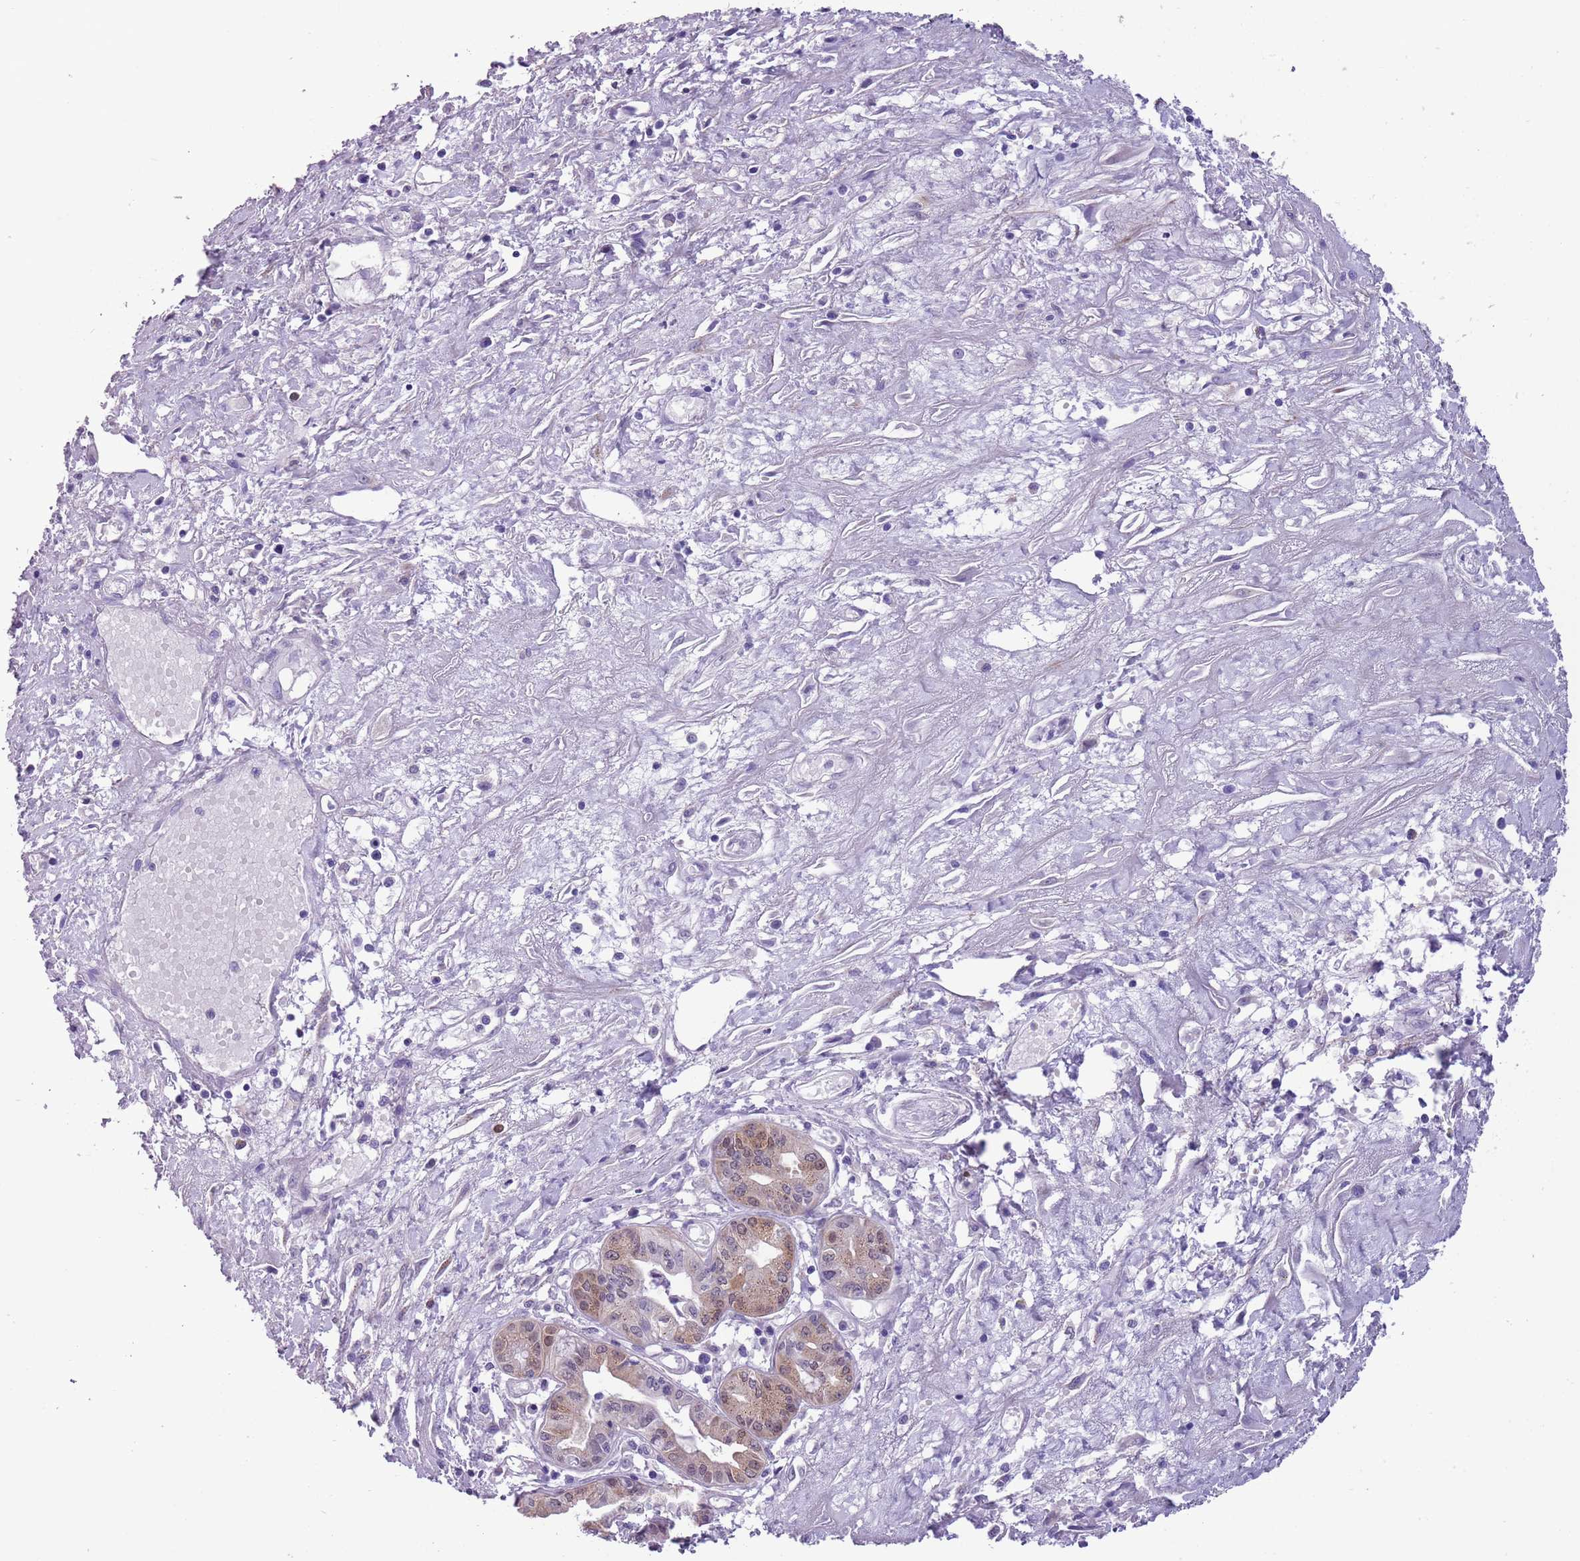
{"staining": {"intensity": "weak", "quantity": "25%-75%", "location": "cytoplasmic/membranous,nuclear"}, "tissue": "pancreatic cancer", "cell_type": "Tumor cells", "image_type": "cancer", "snomed": [{"axis": "morphology", "description": "Adenocarcinoma, NOS"}, {"axis": "topography", "description": "Pancreas"}], "caption": "Pancreatic cancer tissue exhibits weak cytoplasmic/membranous and nuclear staining in approximately 25%-75% of tumor cells", "gene": "PFKFB2", "patient": {"sex": "female", "age": 50}}